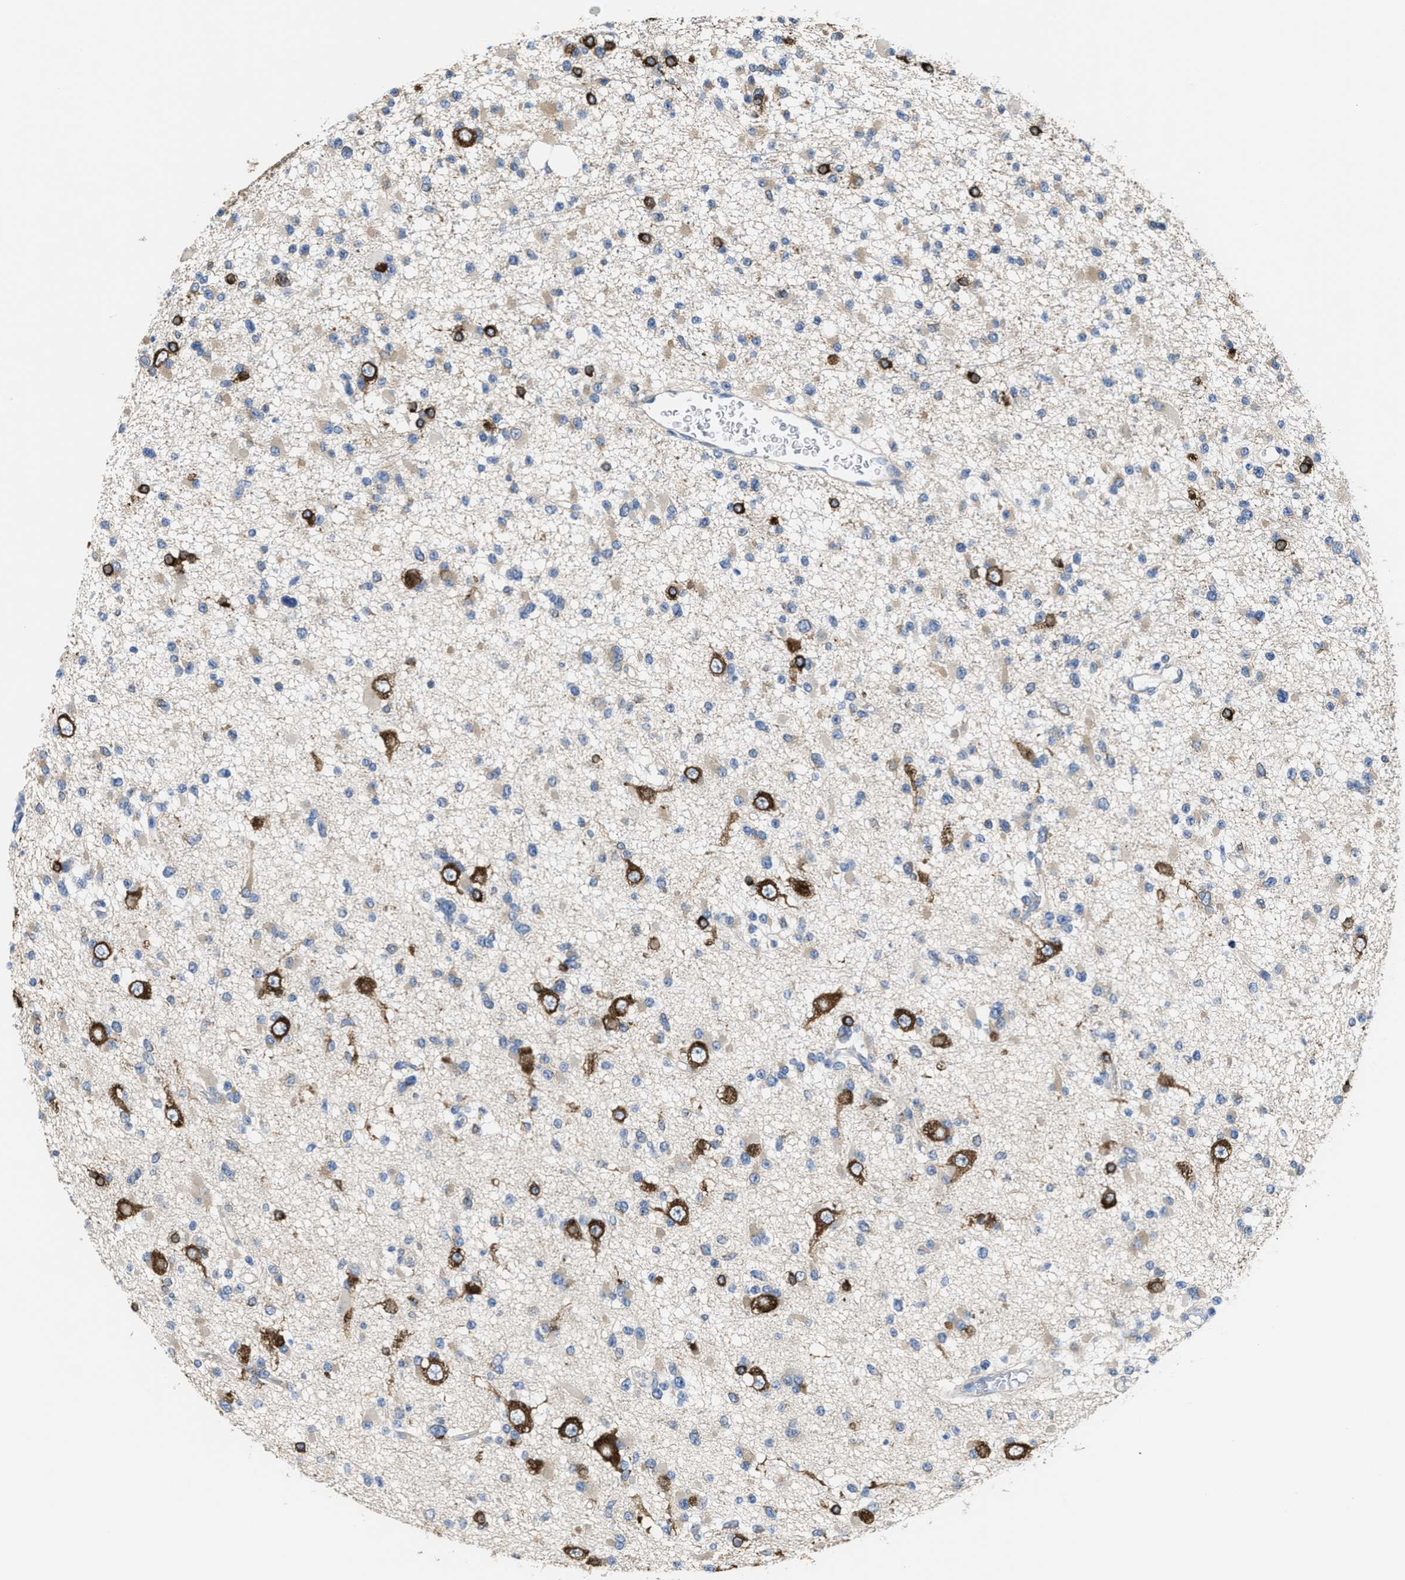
{"staining": {"intensity": "negative", "quantity": "none", "location": "none"}, "tissue": "glioma", "cell_type": "Tumor cells", "image_type": "cancer", "snomed": [{"axis": "morphology", "description": "Glioma, malignant, Low grade"}, {"axis": "topography", "description": "Brain"}], "caption": "There is no significant staining in tumor cells of glioma.", "gene": "DSCAM", "patient": {"sex": "female", "age": 22}}